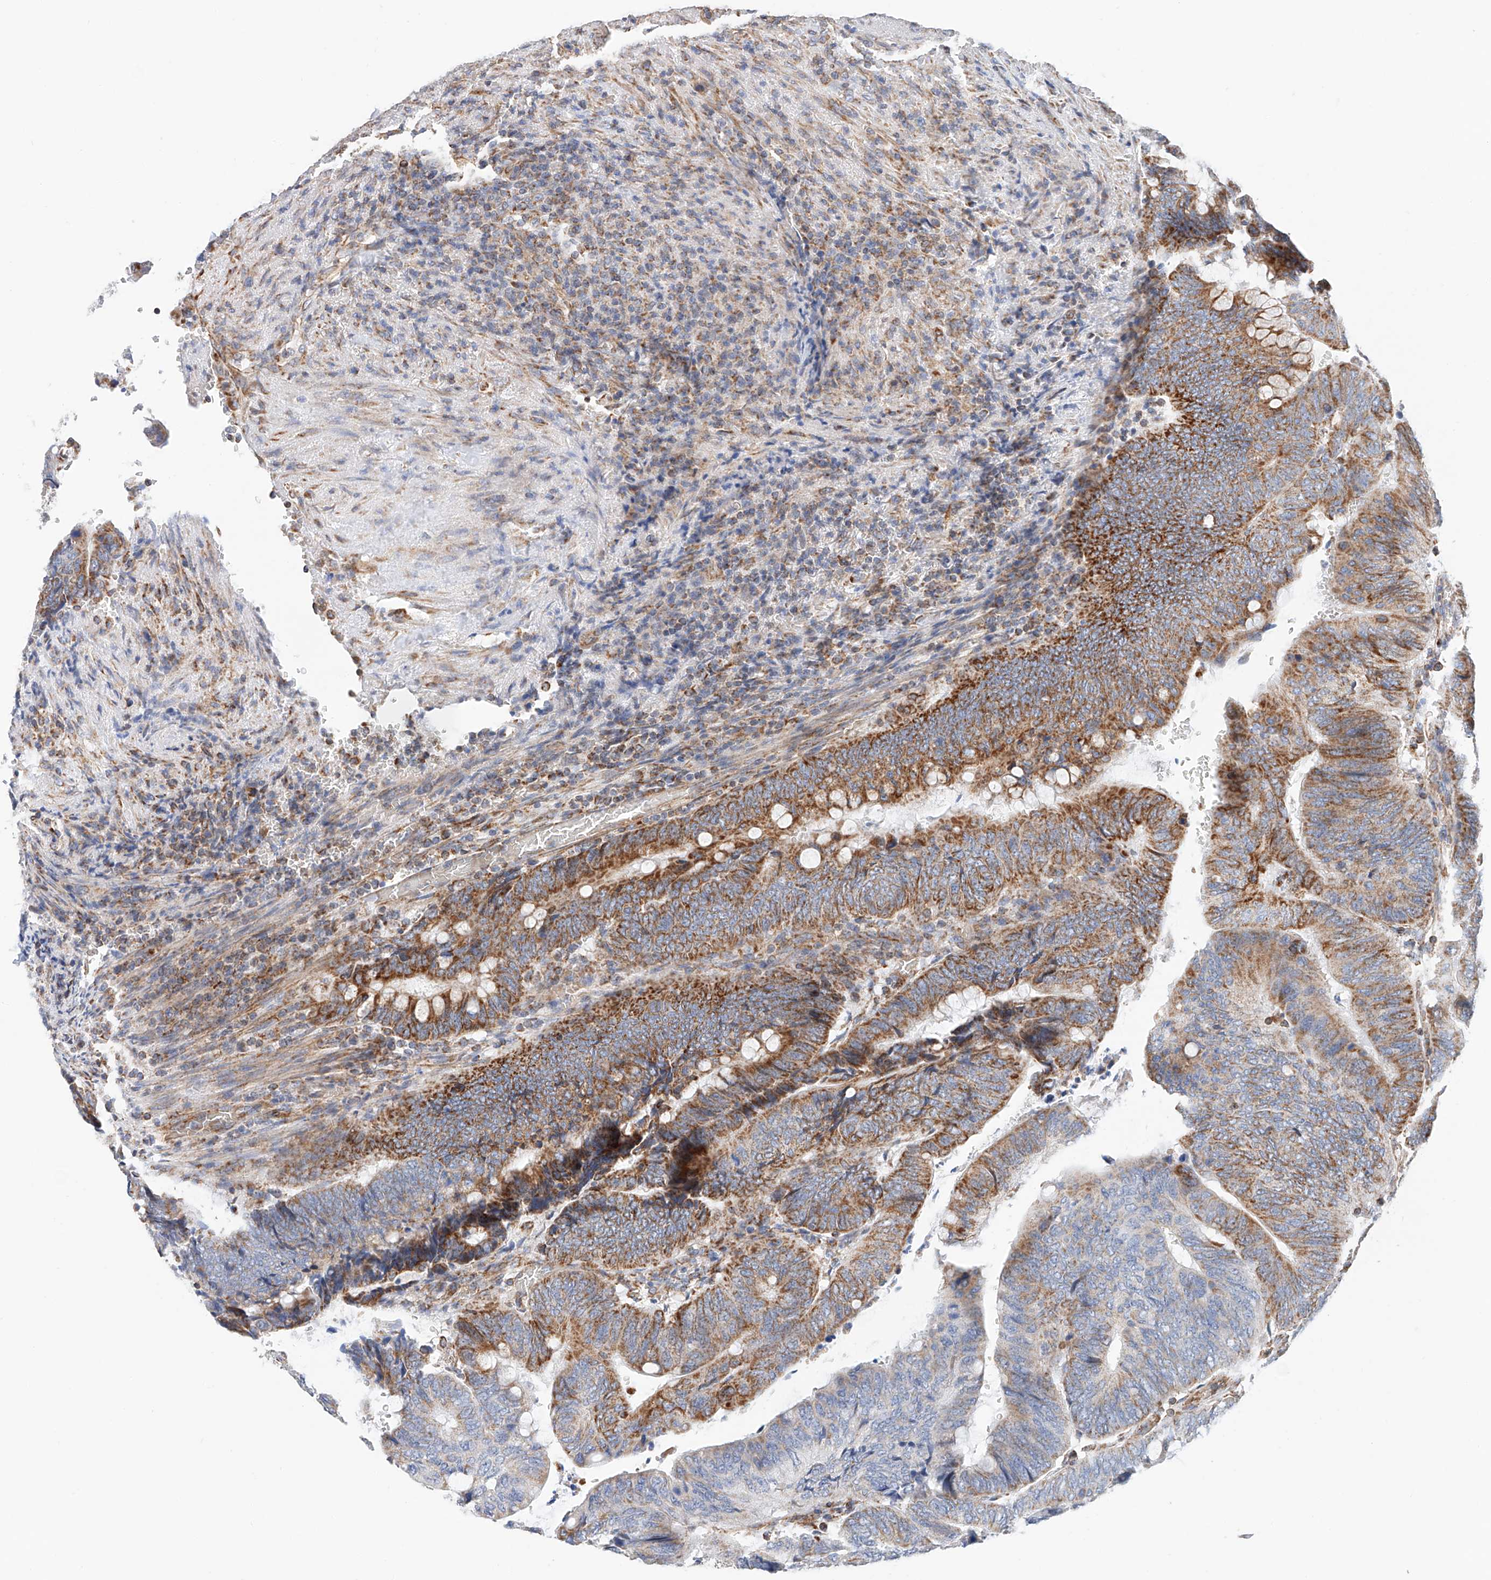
{"staining": {"intensity": "moderate", "quantity": "25%-75%", "location": "cytoplasmic/membranous"}, "tissue": "colorectal cancer", "cell_type": "Tumor cells", "image_type": "cancer", "snomed": [{"axis": "morphology", "description": "Normal tissue, NOS"}, {"axis": "morphology", "description": "Adenocarcinoma, NOS"}, {"axis": "topography", "description": "Rectum"}, {"axis": "topography", "description": "Peripheral nerve tissue"}], "caption": "Human colorectal adenocarcinoma stained with a protein marker reveals moderate staining in tumor cells.", "gene": "NDUFV3", "patient": {"sex": "male", "age": 92}}